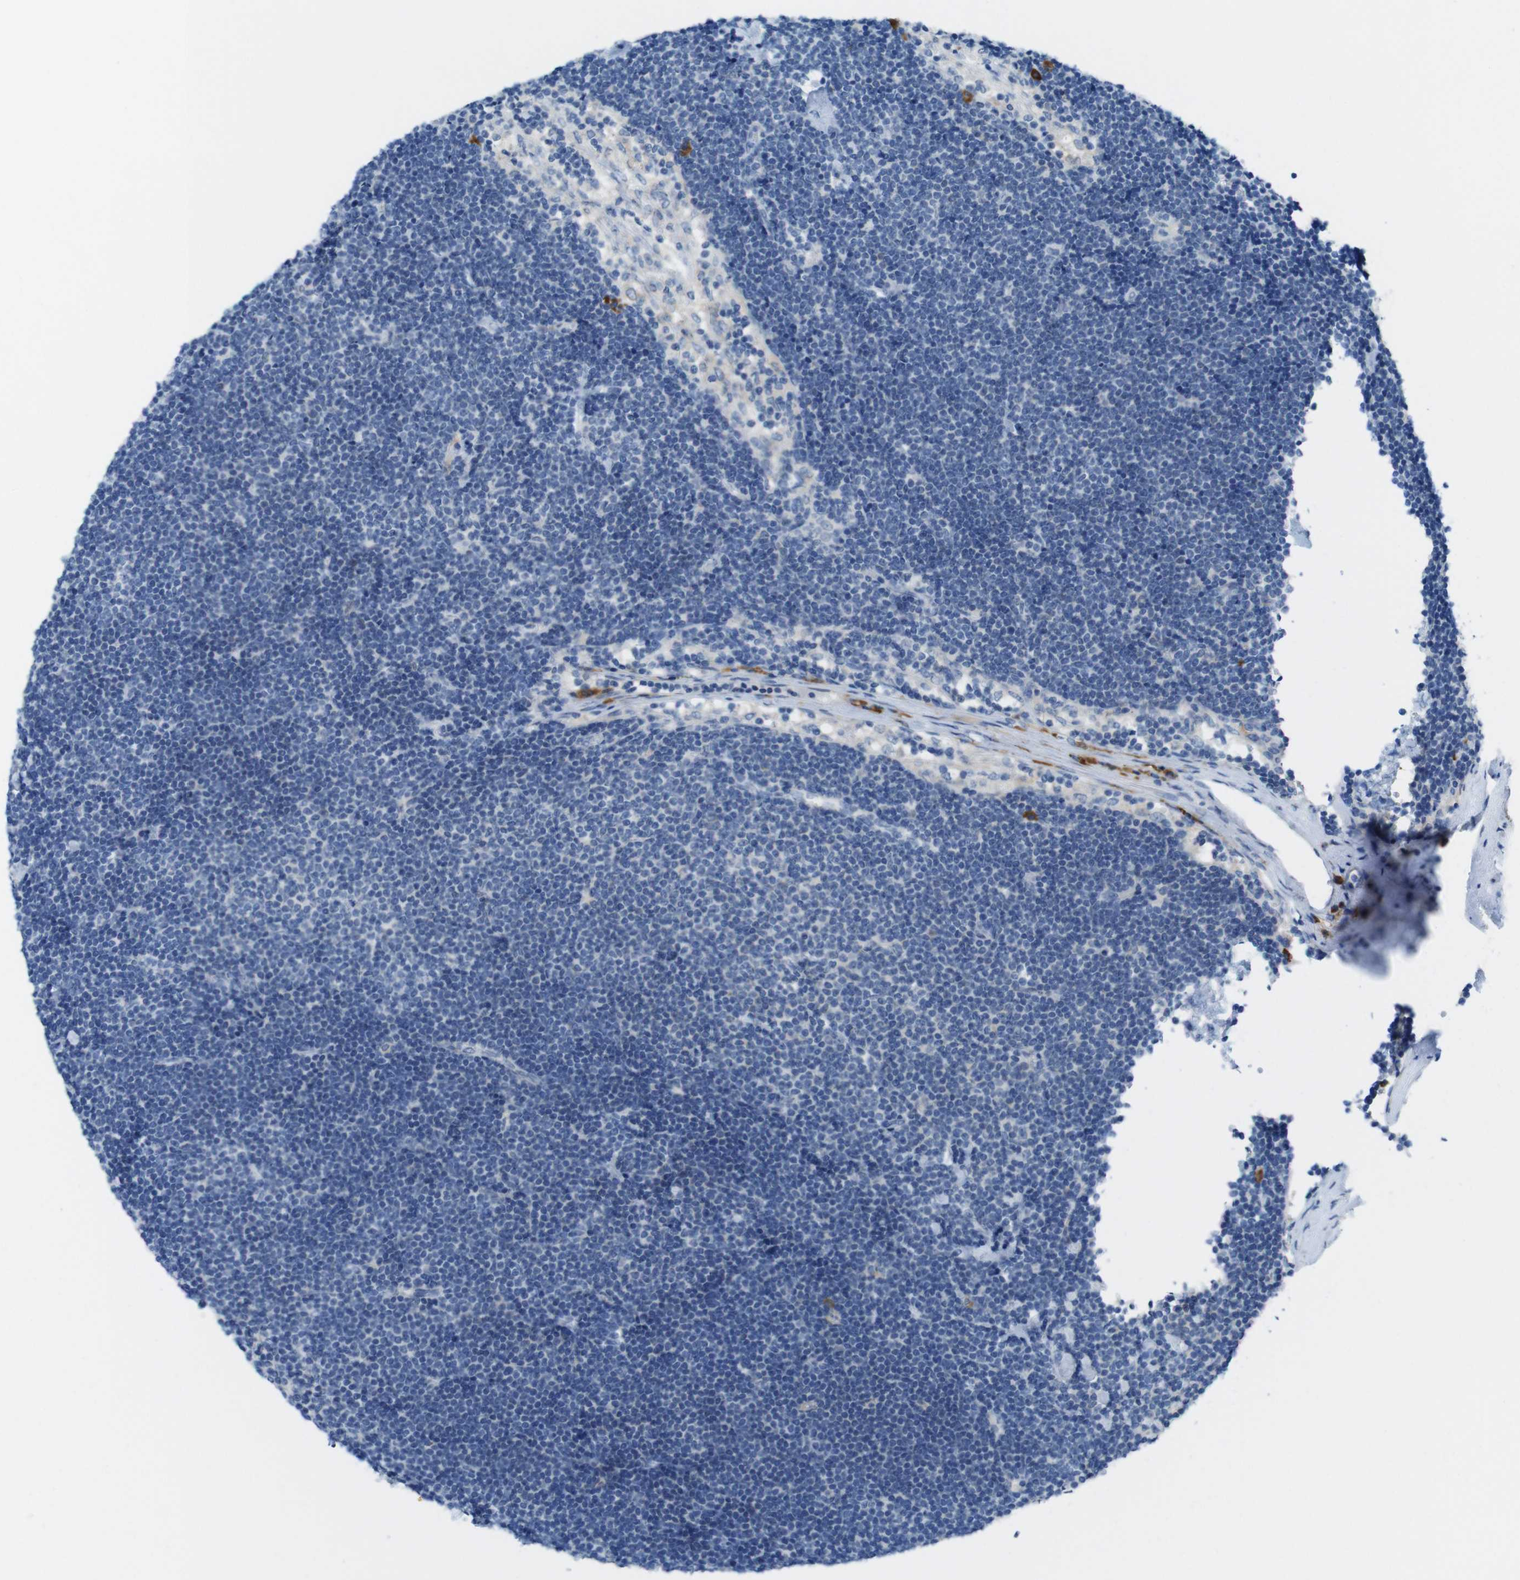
{"staining": {"intensity": "negative", "quantity": "none", "location": "none"}, "tissue": "lymph node", "cell_type": "Germinal center cells", "image_type": "normal", "snomed": [{"axis": "morphology", "description": "Normal tissue, NOS"}, {"axis": "topography", "description": "Lymph node"}], "caption": "The micrograph demonstrates no significant positivity in germinal center cells of lymph node. Nuclei are stained in blue.", "gene": "CLMN", "patient": {"sex": "male", "age": 63}}